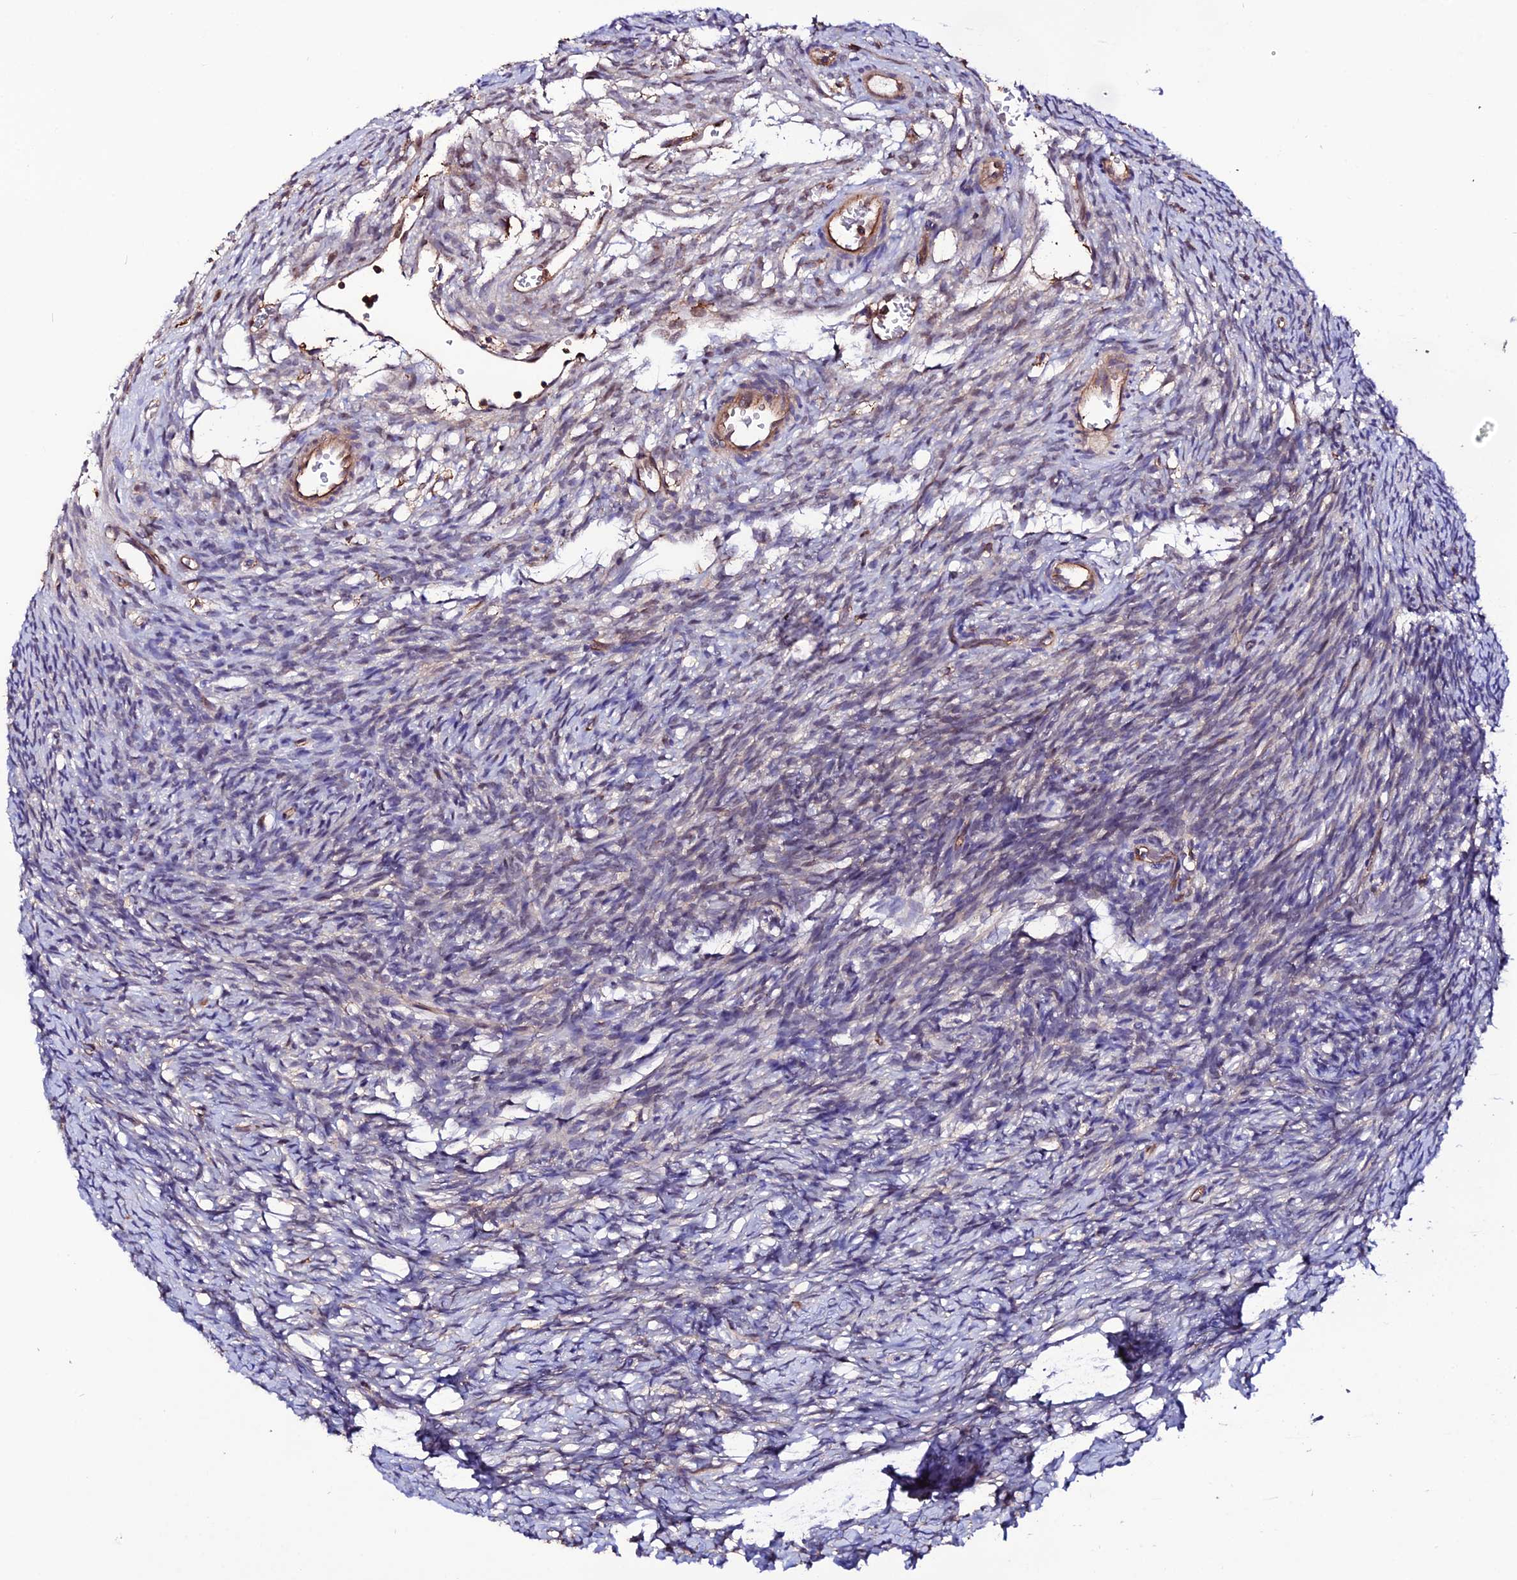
{"staining": {"intensity": "negative", "quantity": "none", "location": "none"}, "tissue": "ovary", "cell_type": "Ovarian stroma cells", "image_type": "normal", "snomed": [{"axis": "morphology", "description": "Normal tissue, NOS"}, {"axis": "topography", "description": "Ovary"}], "caption": "Immunohistochemistry (IHC) of unremarkable human ovary exhibits no staining in ovarian stroma cells. (DAB immunohistochemistry with hematoxylin counter stain).", "gene": "USP17L10", "patient": {"sex": "female", "age": 39}}